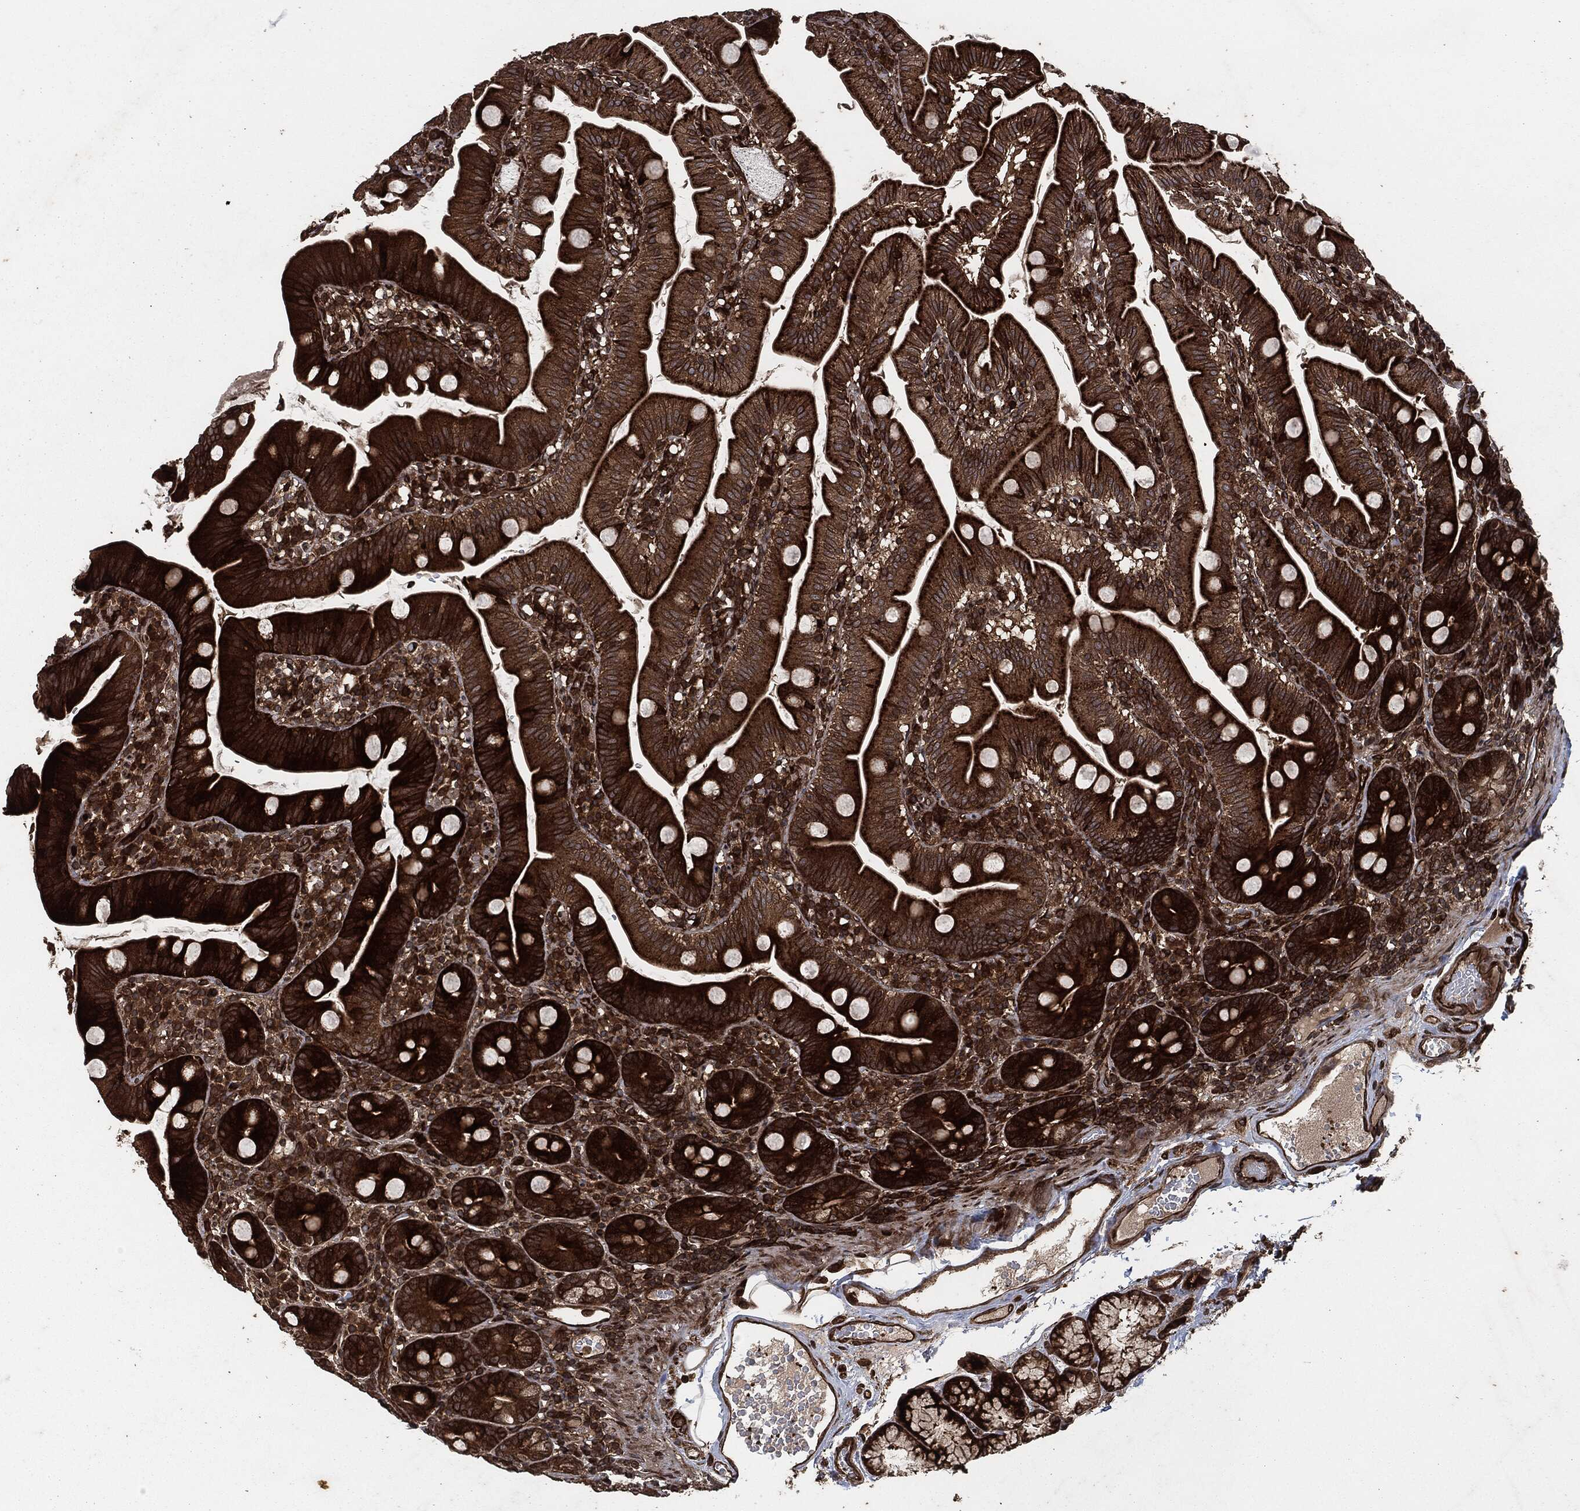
{"staining": {"intensity": "strong", "quantity": "25%-75%", "location": "cytoplasmic/membranous"}, "tissue": "duodenum", "cell_type": "Glandular cells", "image_type": "normal", "snomed": [{"axis": "morphology", "description": "Normal tissue, NOS"}, {"axis": "topography", "description": "Duodenum"}], "caption": "IHC staining of unremarkable duodenum, which exhibits high levels of strong cytoplasmic/membranous staining in approximately 25%-75% of glandular cells indicating strong cytoplasmic/membranous protein positivity. The staining was performed using DAB (brown) for protein detection and nuclei were counterstained in hematoxylin (blue).", "gene": "IFIT1", "patient": {"sex": "female", "age": 67}}